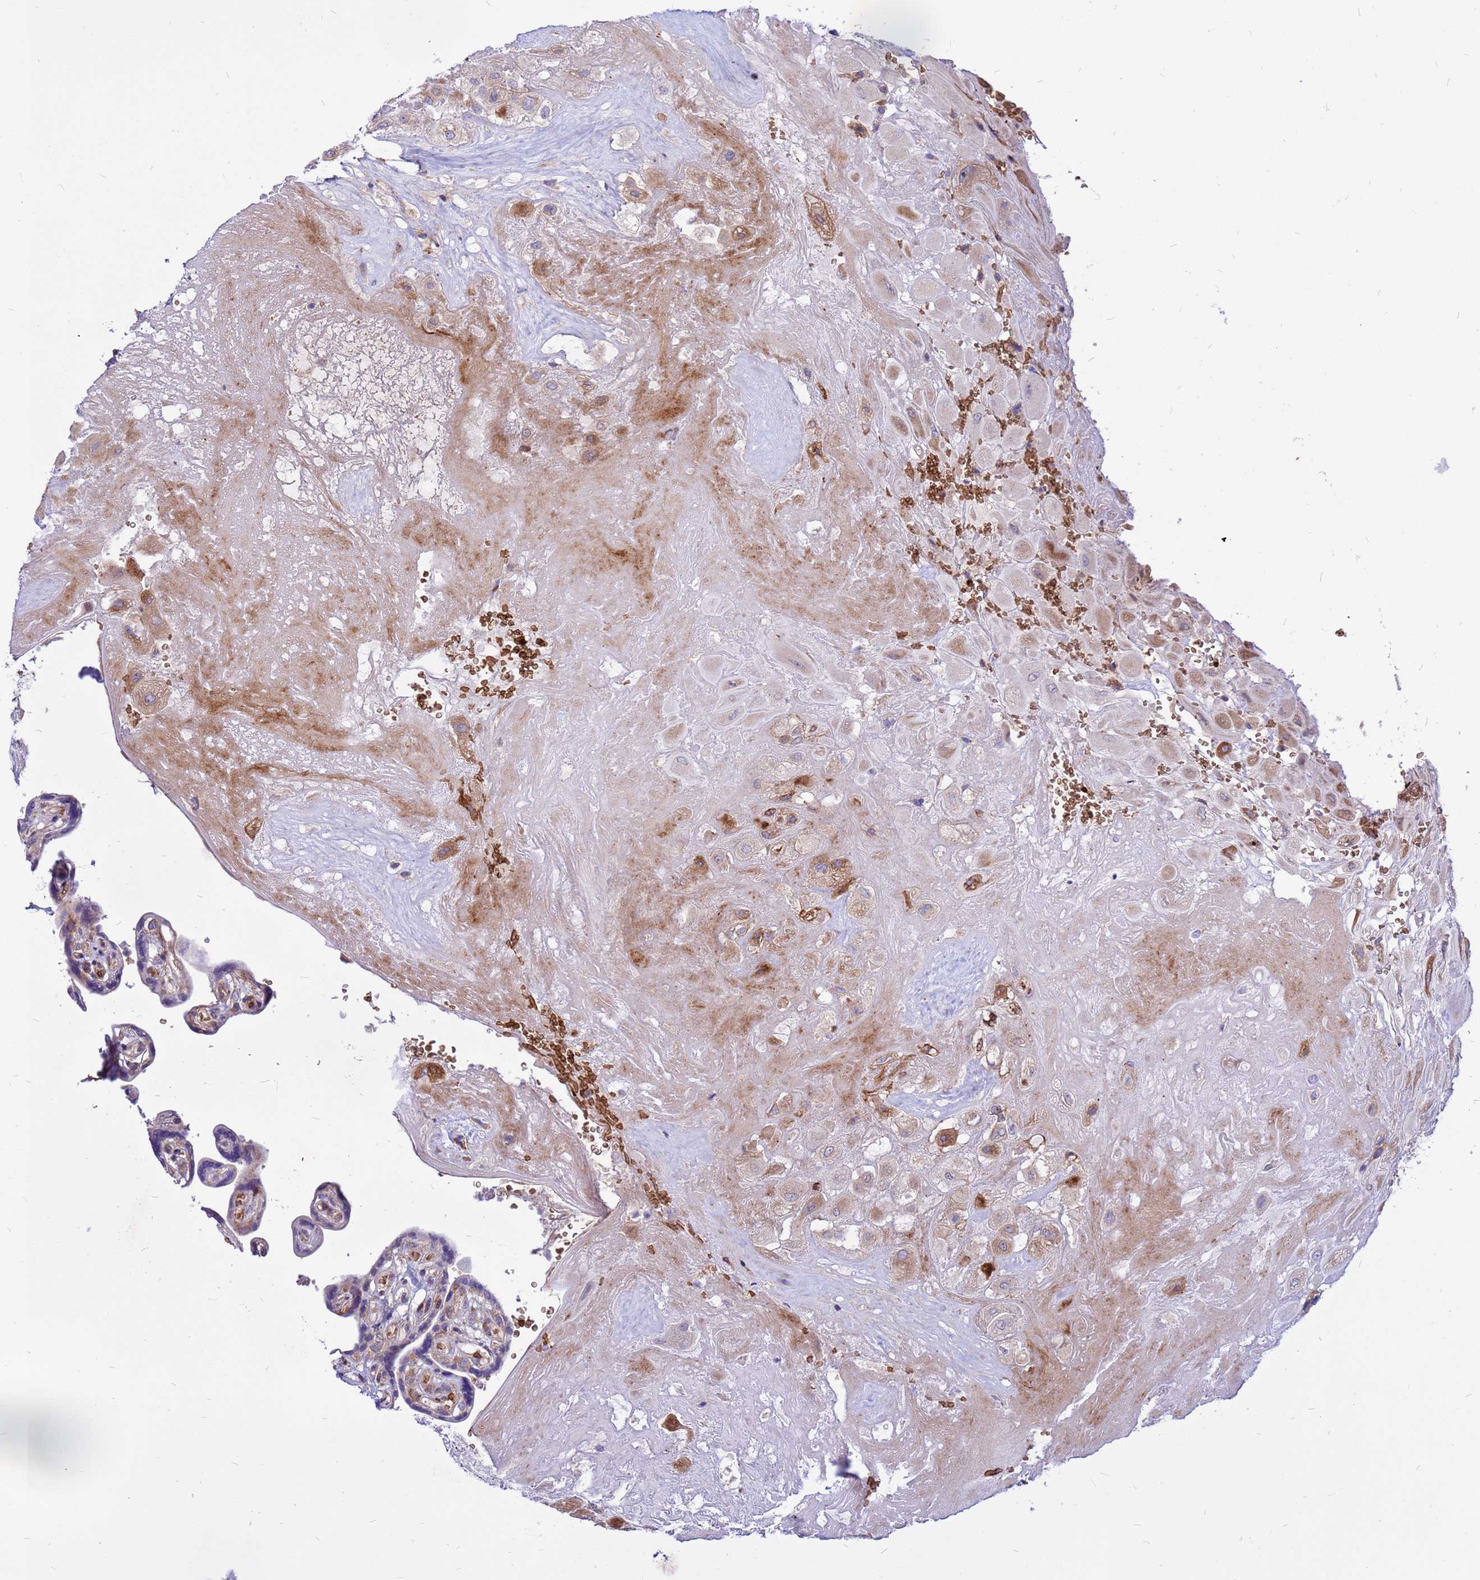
{"staining": {"intensity": "moderate", "quantity": "<25%", "location": "cytoplasmic/membranous"}, "tissue": "placenta", "cell_type": "Decidual cells", "image_type": "normal", "snomed": [{"axis": "morphology", "description": "Normal tissue, NOS"}, {"axis": "topography", "description": "Placenta"}], "caption": "A low amount of moderate cytoplasmic/membranous positivity is seen in about <25% of decidual cells in normal placenta.", "gene": "ZNF669", "patient": {"sex": "female", "age": 32}}